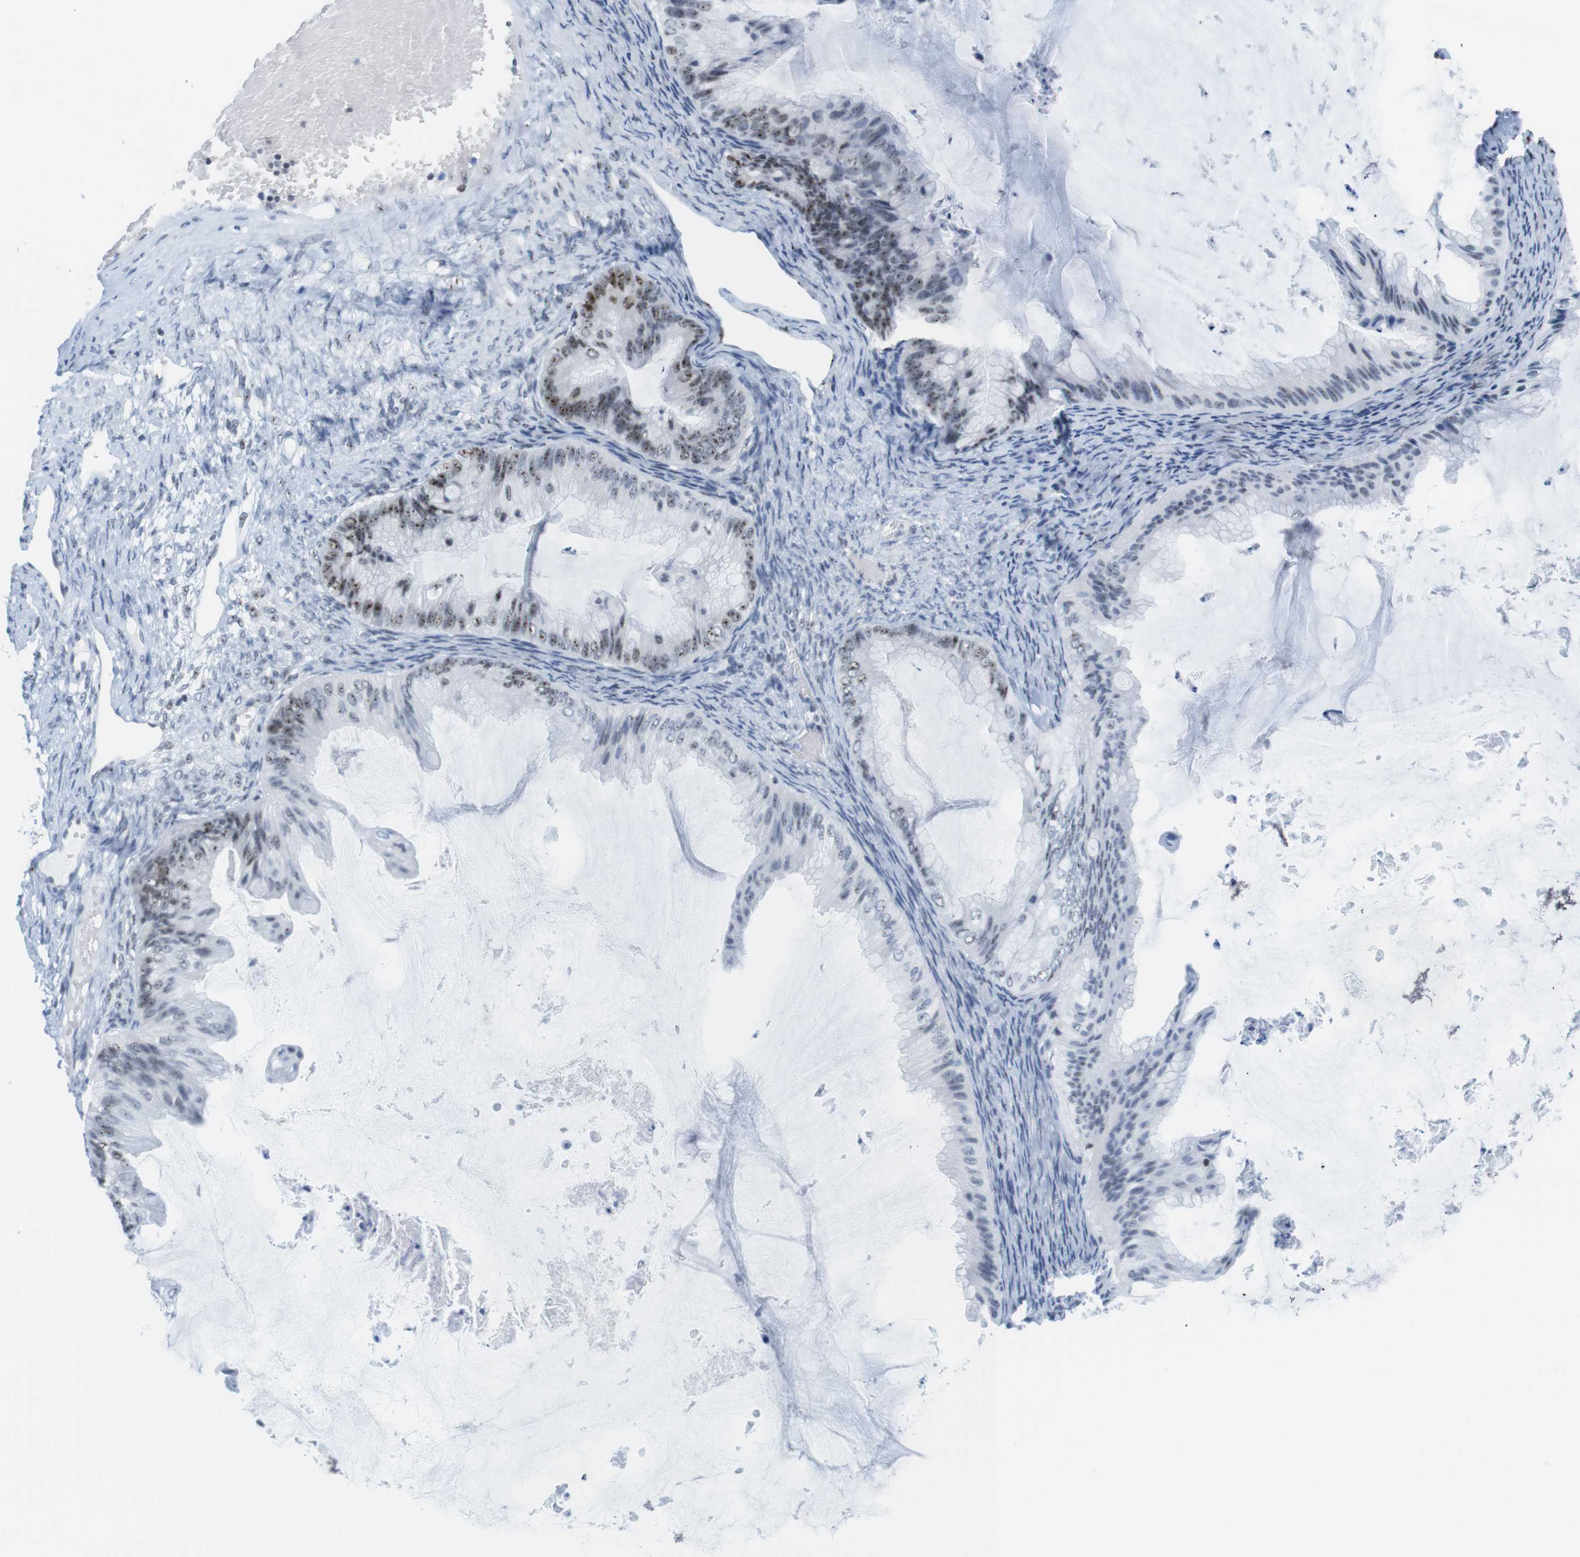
{"staining": {"intensity": "moderate", "quantity": "25%-75%", "location": "nuclear"}, "tissue": "ovarian cancer", "cell_type": "Tumor cells", "image_type": "cancer", "snomed": [{"axis": "morphology", "description": "Cystadenocarcinoma, mucinous, NOS"}, {"axis": "topography", "description": "Ovary"}], "caption": "Ovarian cancer (mucinous cystadenocarcinoma) tissue exhibits moderate nuclear staining in approximately 25%-75% of tumor cells, visualized by immunohistochemistry. (brown staining indicates protein expression, while blue staining denotes nuclei).", "gene": "NIFK", "patient": {"sex": "female", "age": 61}}